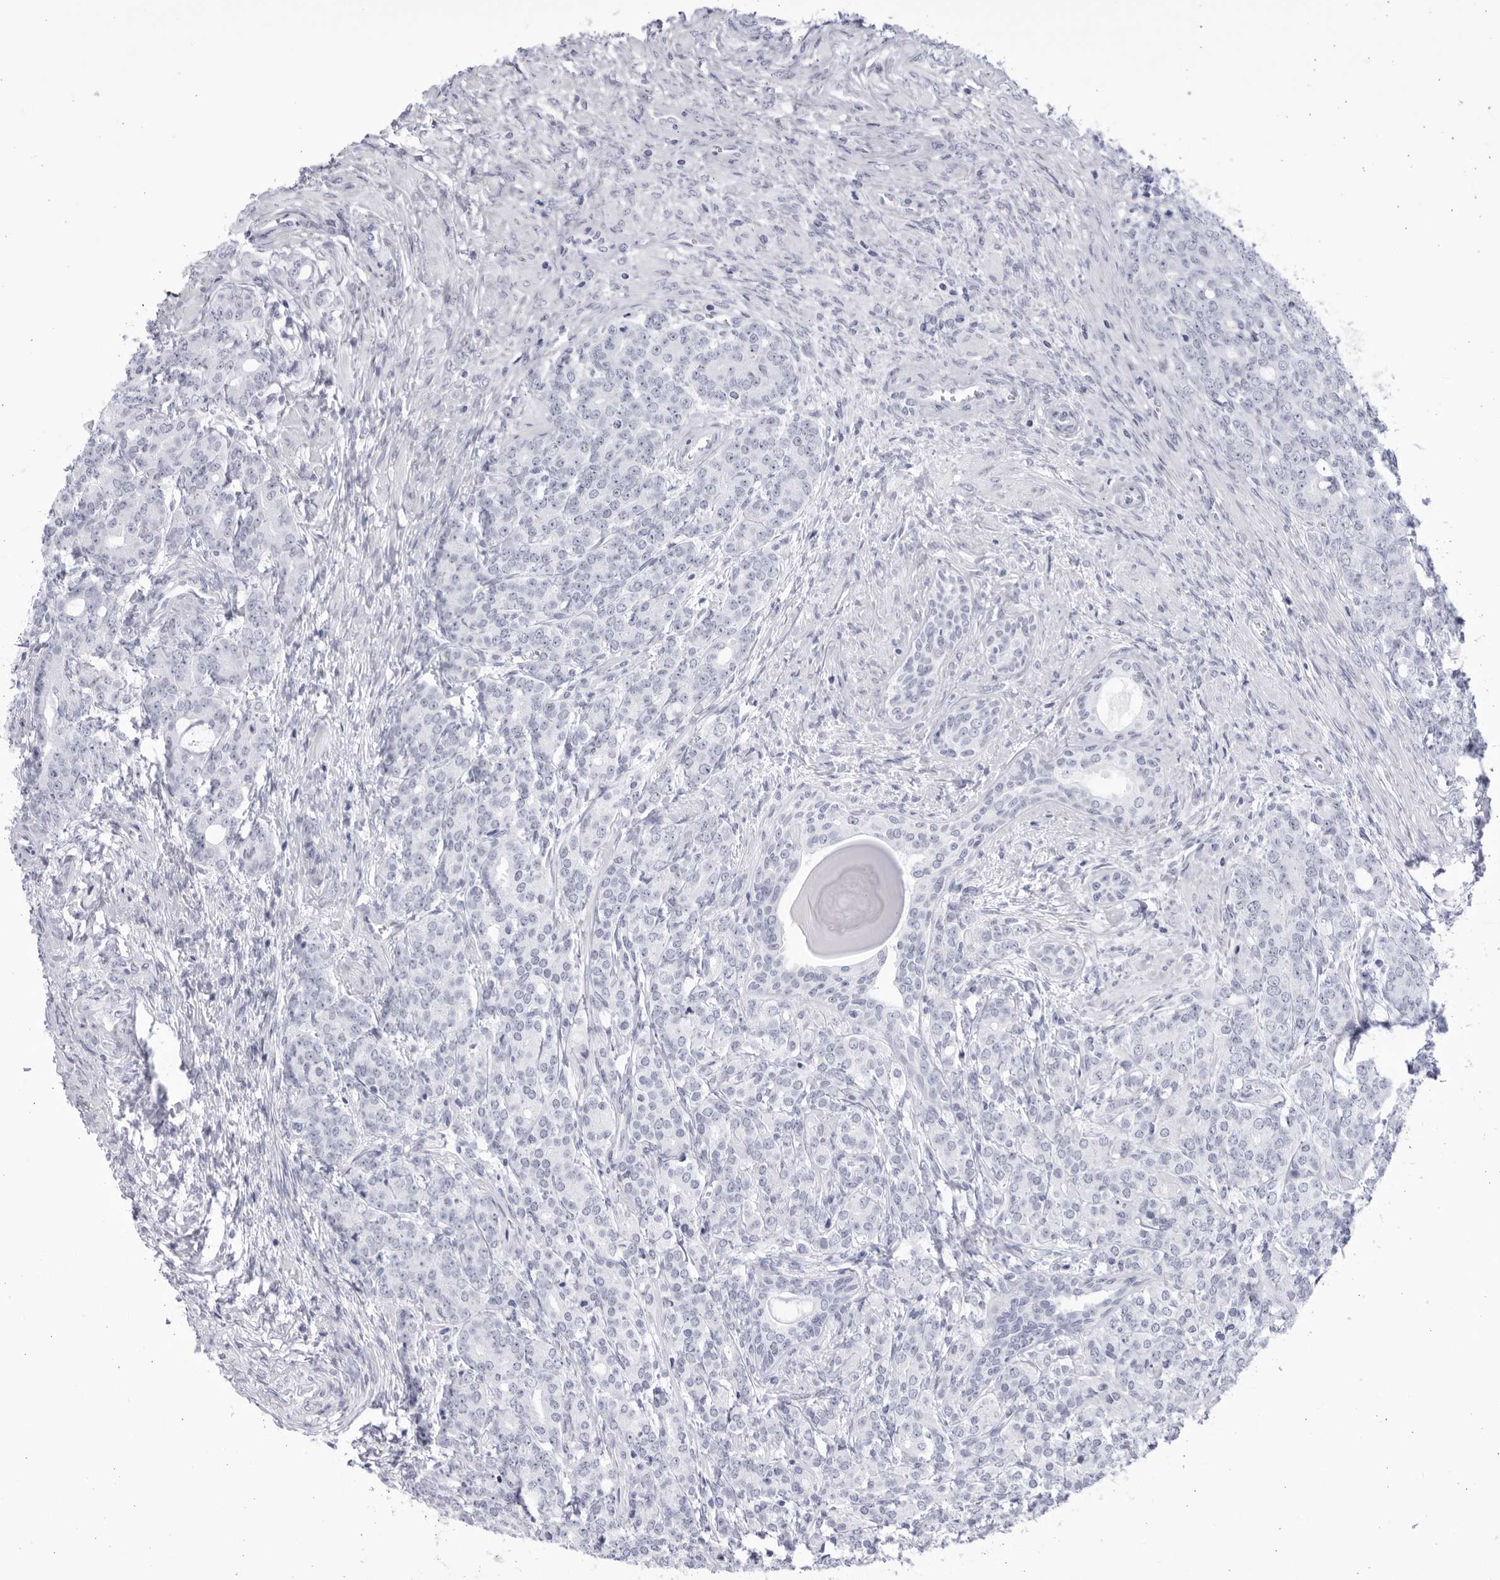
{"staining": {"intensity": "negative", "quantity": "none", "location": "none"}, "tissue": "prostate cancer", "cell_type": "Tumor cells", "image_type": "cancer", "snomed": [{"axis": "morphology", "description": "Adenocarcinoma, High grade"}, {"axis": "topography", "description": "Prostate"}], "caption": "An immunohistochemistry (IHC) histopathology image of prostate cancer (adenocarcinoma (high-grade)) is shown. There is no staining in tumor cells of prostate cancer (adenocarcinoma (high-grade)).", "gene": "CCDC181", "patient": {"sex": "male", "age": 62}}